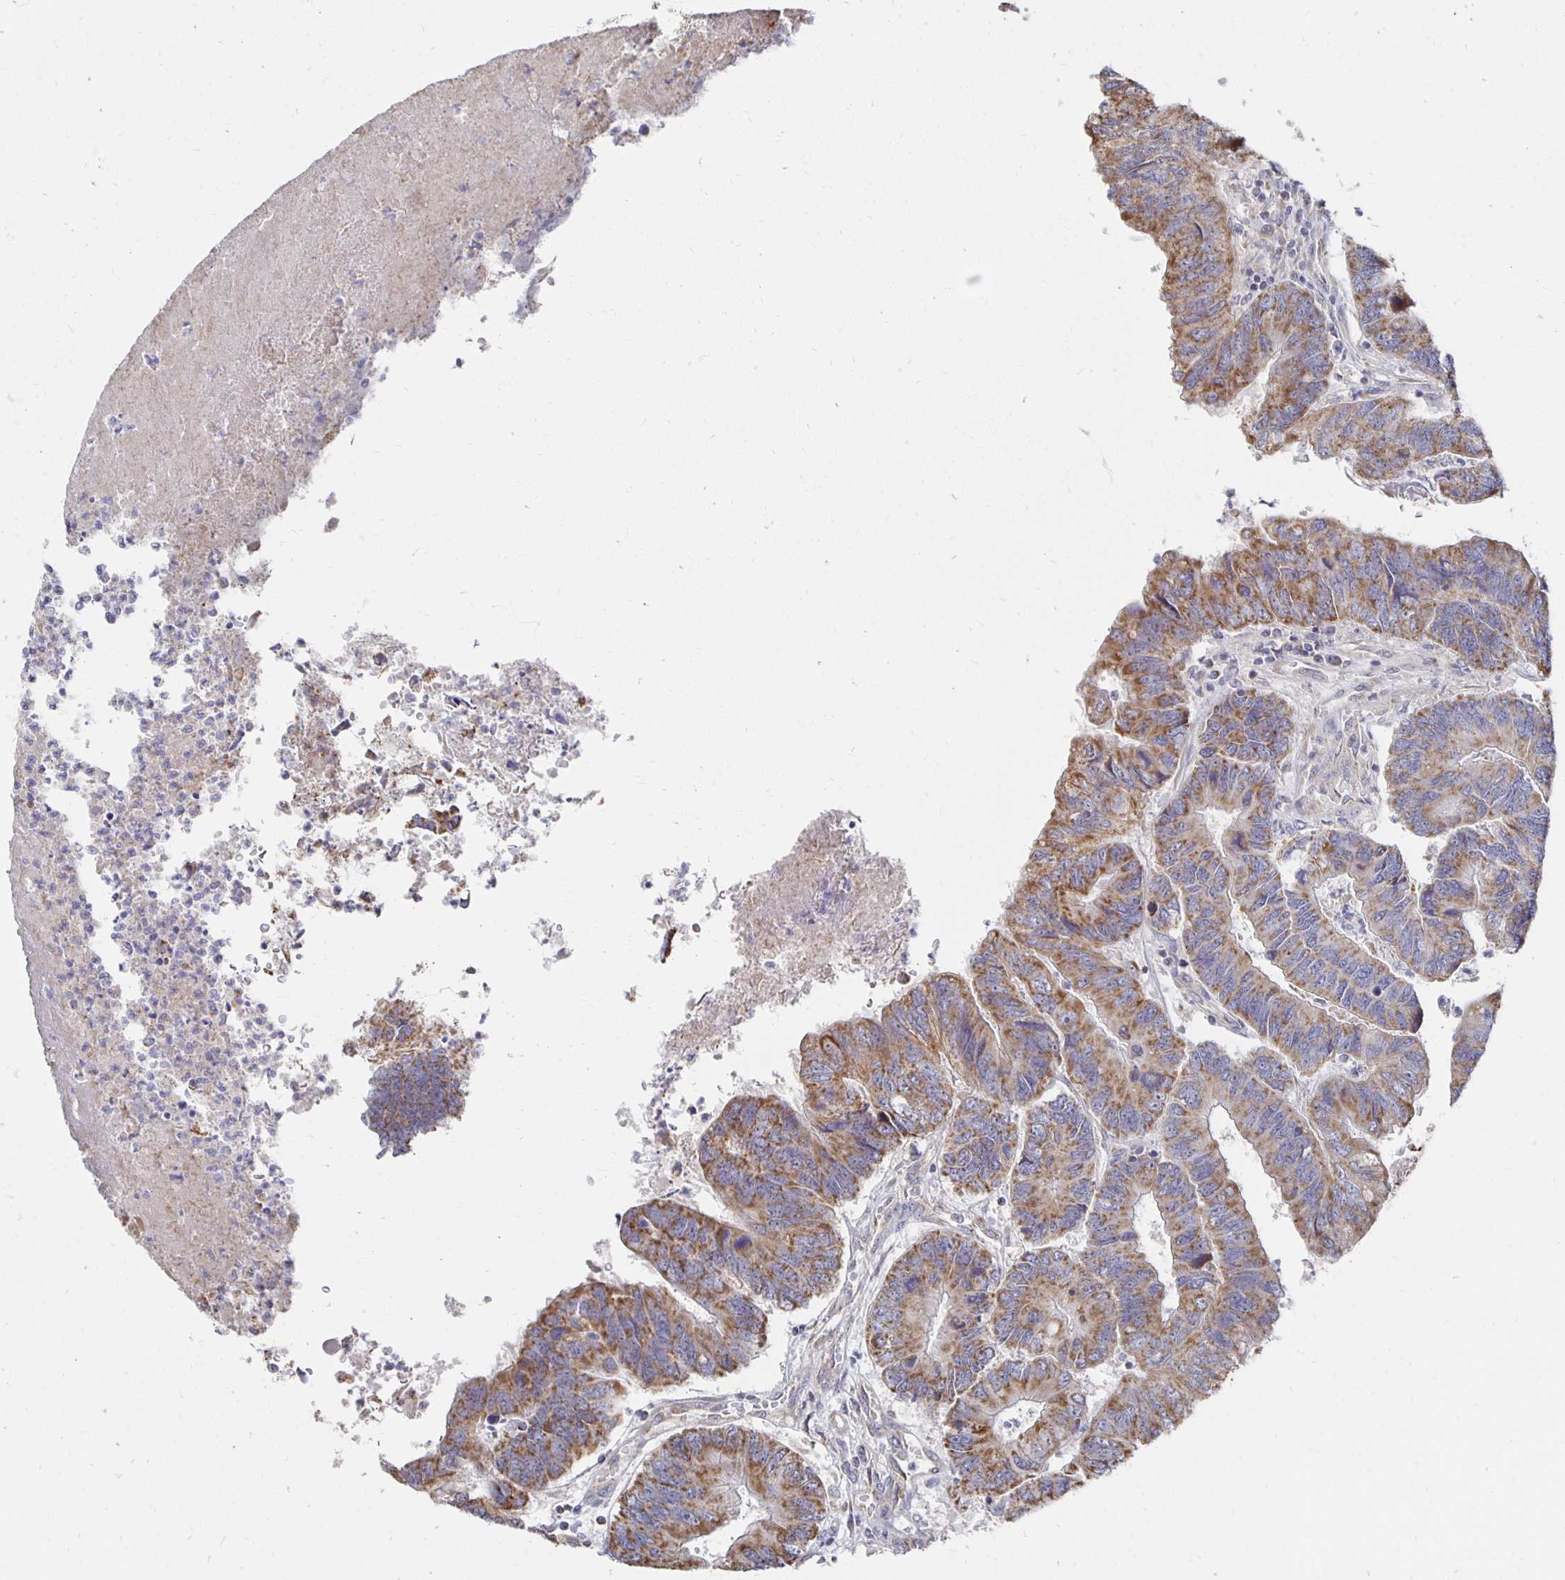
{"staining": {"intensity": "moderate", "quantity": ">75%", "location": "cytoplasmic/membranous"}, "tissue": "colorectal cancer", "cell_type": "Tumor cells", "image_type": "cancer", "snomed": [{"axis": "morphology", "description": "Adenocarcinoma, NOS"}, {"axis": "topography", "description": "Colon"}], "caption": "IHC of adenocarcinoma (colorectal) displays medium levels of moderate cytoplasmic/membranous positivity in approximately >75% of tumor cells.", "gene": "NKX2-8", "patient": {"sex": "female", "age": 67}}